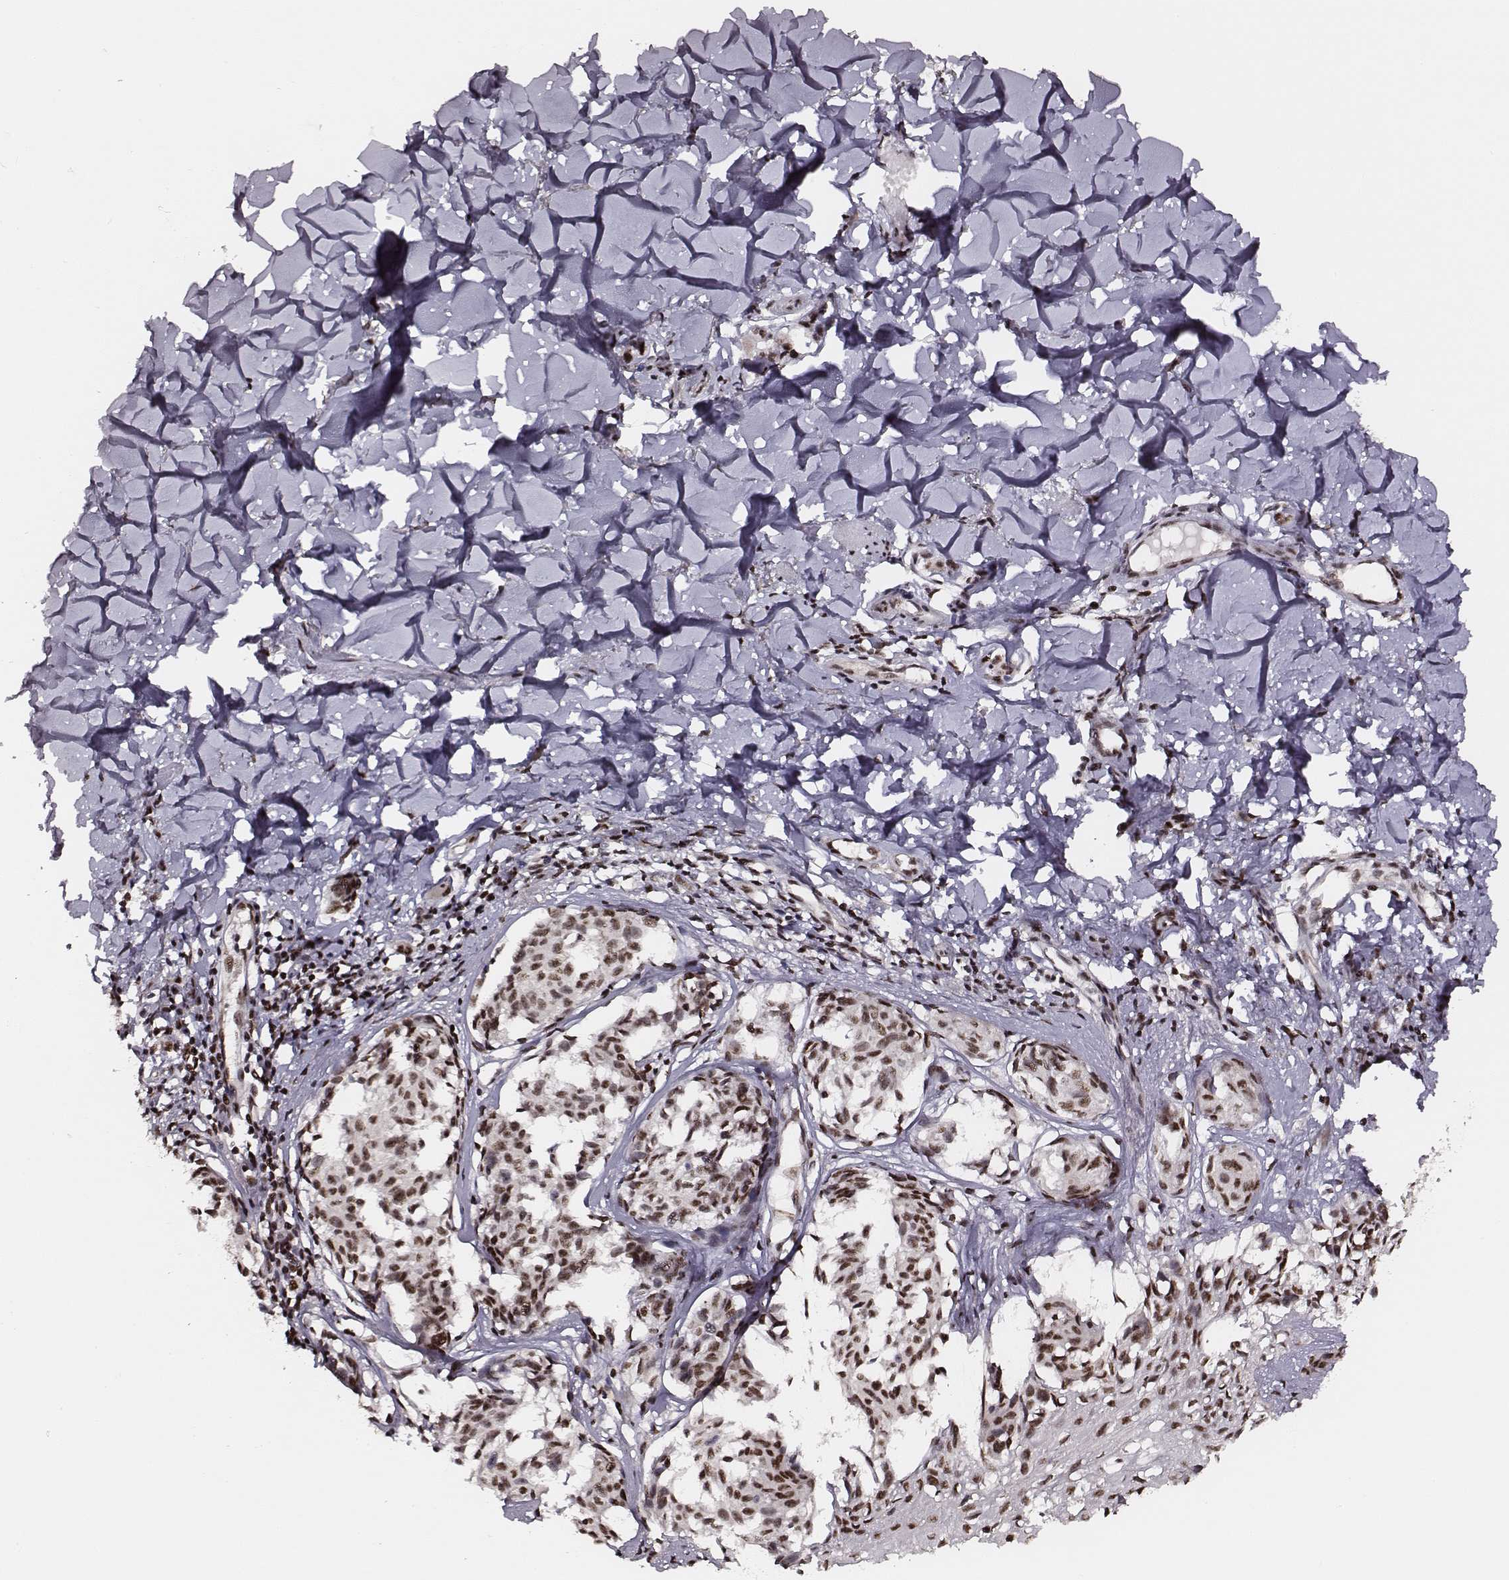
{"staining": {"intensity": "strong", "quantity": ">75%", "location": "nuclear"}, "tissue": "melanoma", "cell_type": "Tumor cells", "image_type": "cancer", "snomed": [{"axis": "morphology", "description": "Malignant melanoma, NOS"}, {"axis": "topography", "description": "Skin"}], "caption": "Strong nuclear staining for a protein is present in approximately >75% of tumor cells of melanoma using IHC.", "gene": "PPARA", "patient": {"sex": "male", "age": 51}}